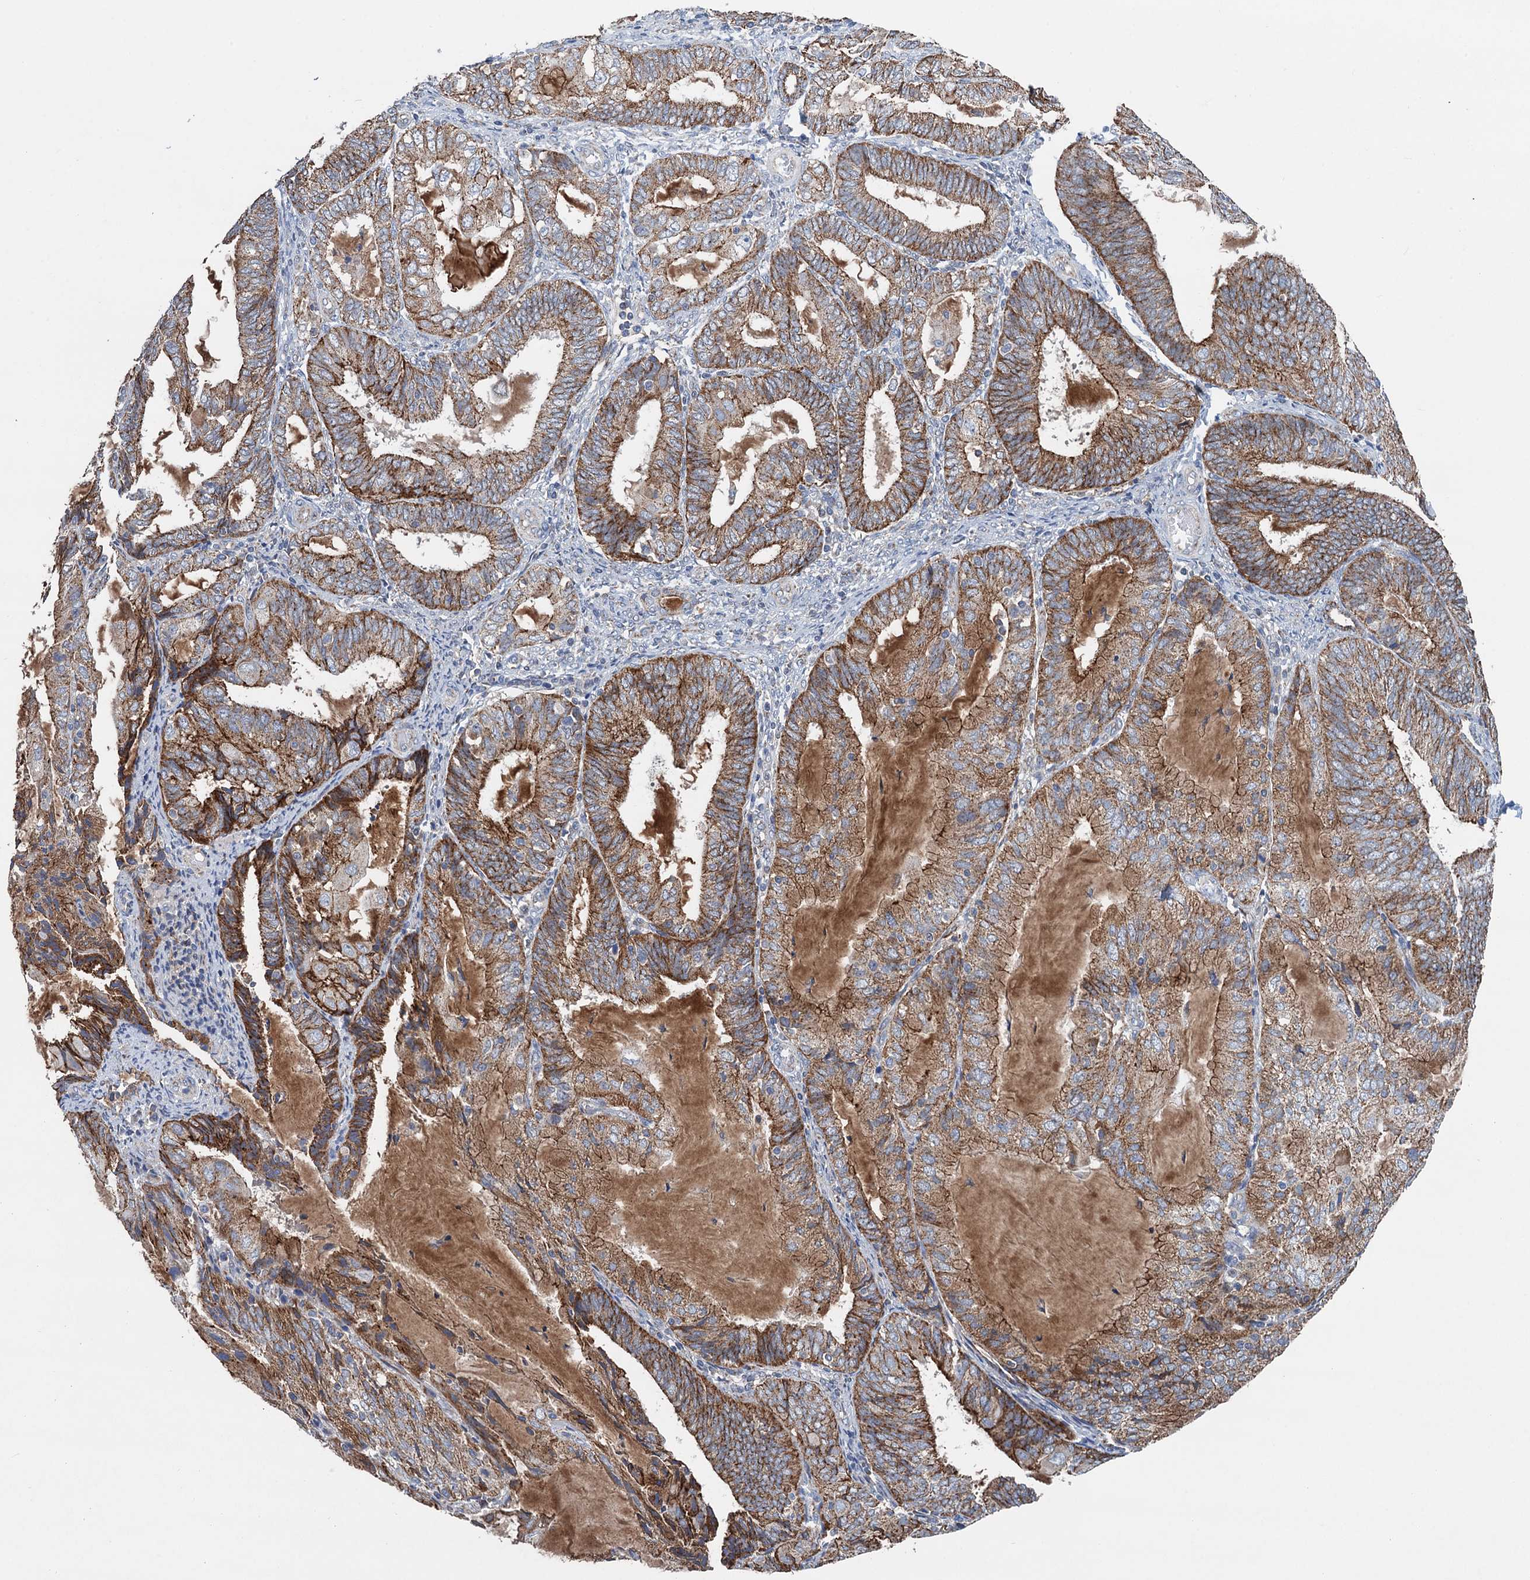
{"staining": {"intensity": "strong", "quantity": ">75%", "location": "cytoplasmic/membranous"}, "tissue": "endometrial cancer", "cell_type": "Tumor cells", "image_type": "cancer", "snomed": [{"axis": "morphology", "description": "Adenocarcinoma, NOS"}, {"axis": "topography", "description": "Endometrium"}], "caption": "Protein analysis of endometrial cancer tissue exhibits strong cytoplasmic/membranous staining in approximately >75% of tumor cells.", "gene": "DGLUCY", "patient": {"sex": "female", "age": 81}}